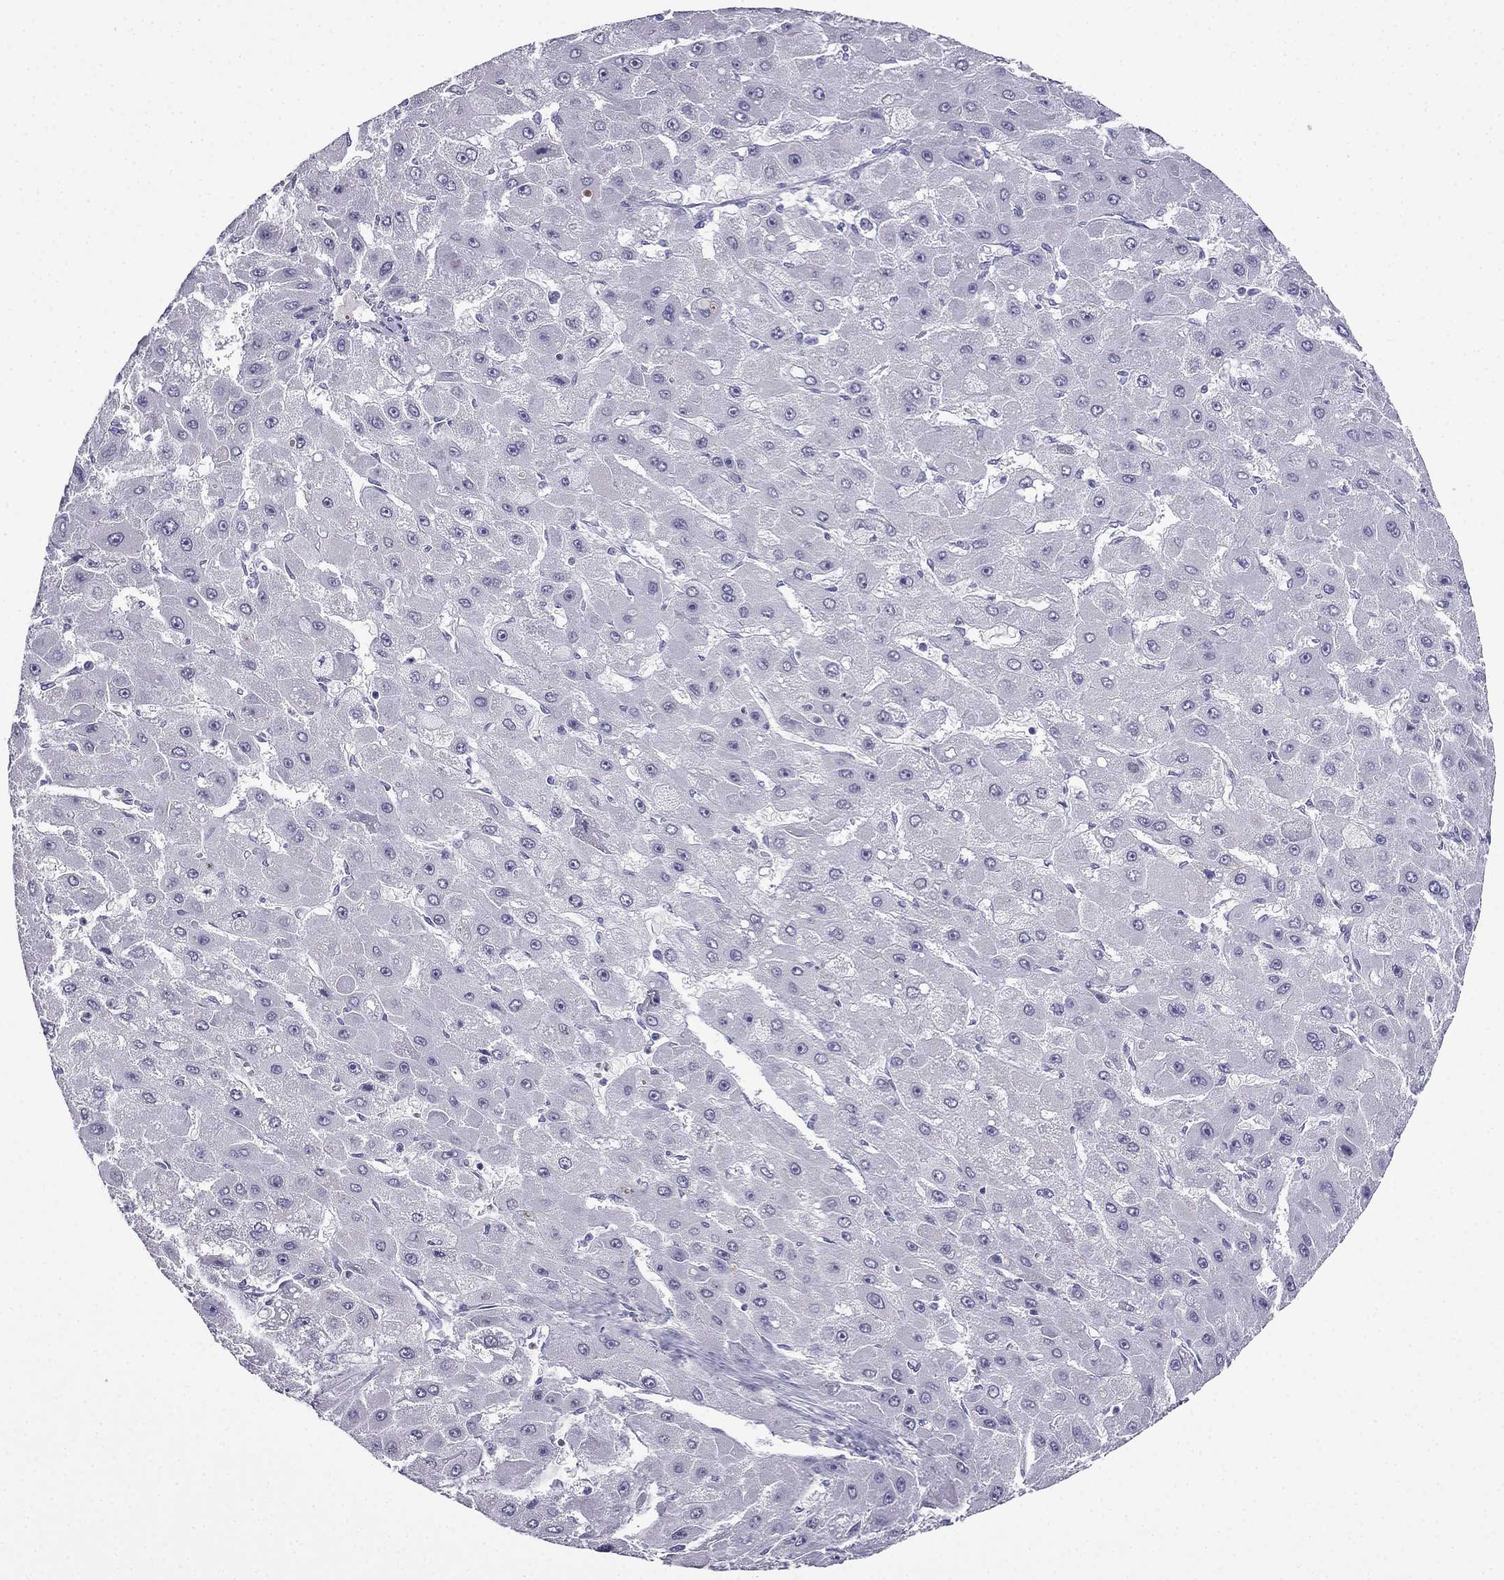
{"staining": {"intensity": "negative", "quantity": "none", "location": "none"}, "tissue": "liver cancer", "cell_type": "Tumor cells", "image_type": "cancer", "snomed": [{"axis": "morphology", "description": "Carcinoma, Hepatocellular, NOS"}, {"axis": "topography", "description": "Liver"}], "caption": "Protein analysis of liver cancer exhibits no significant expression in tumor cells.", "gene": "CDHR4", "patient": {"sex": "female", "age": 25}}